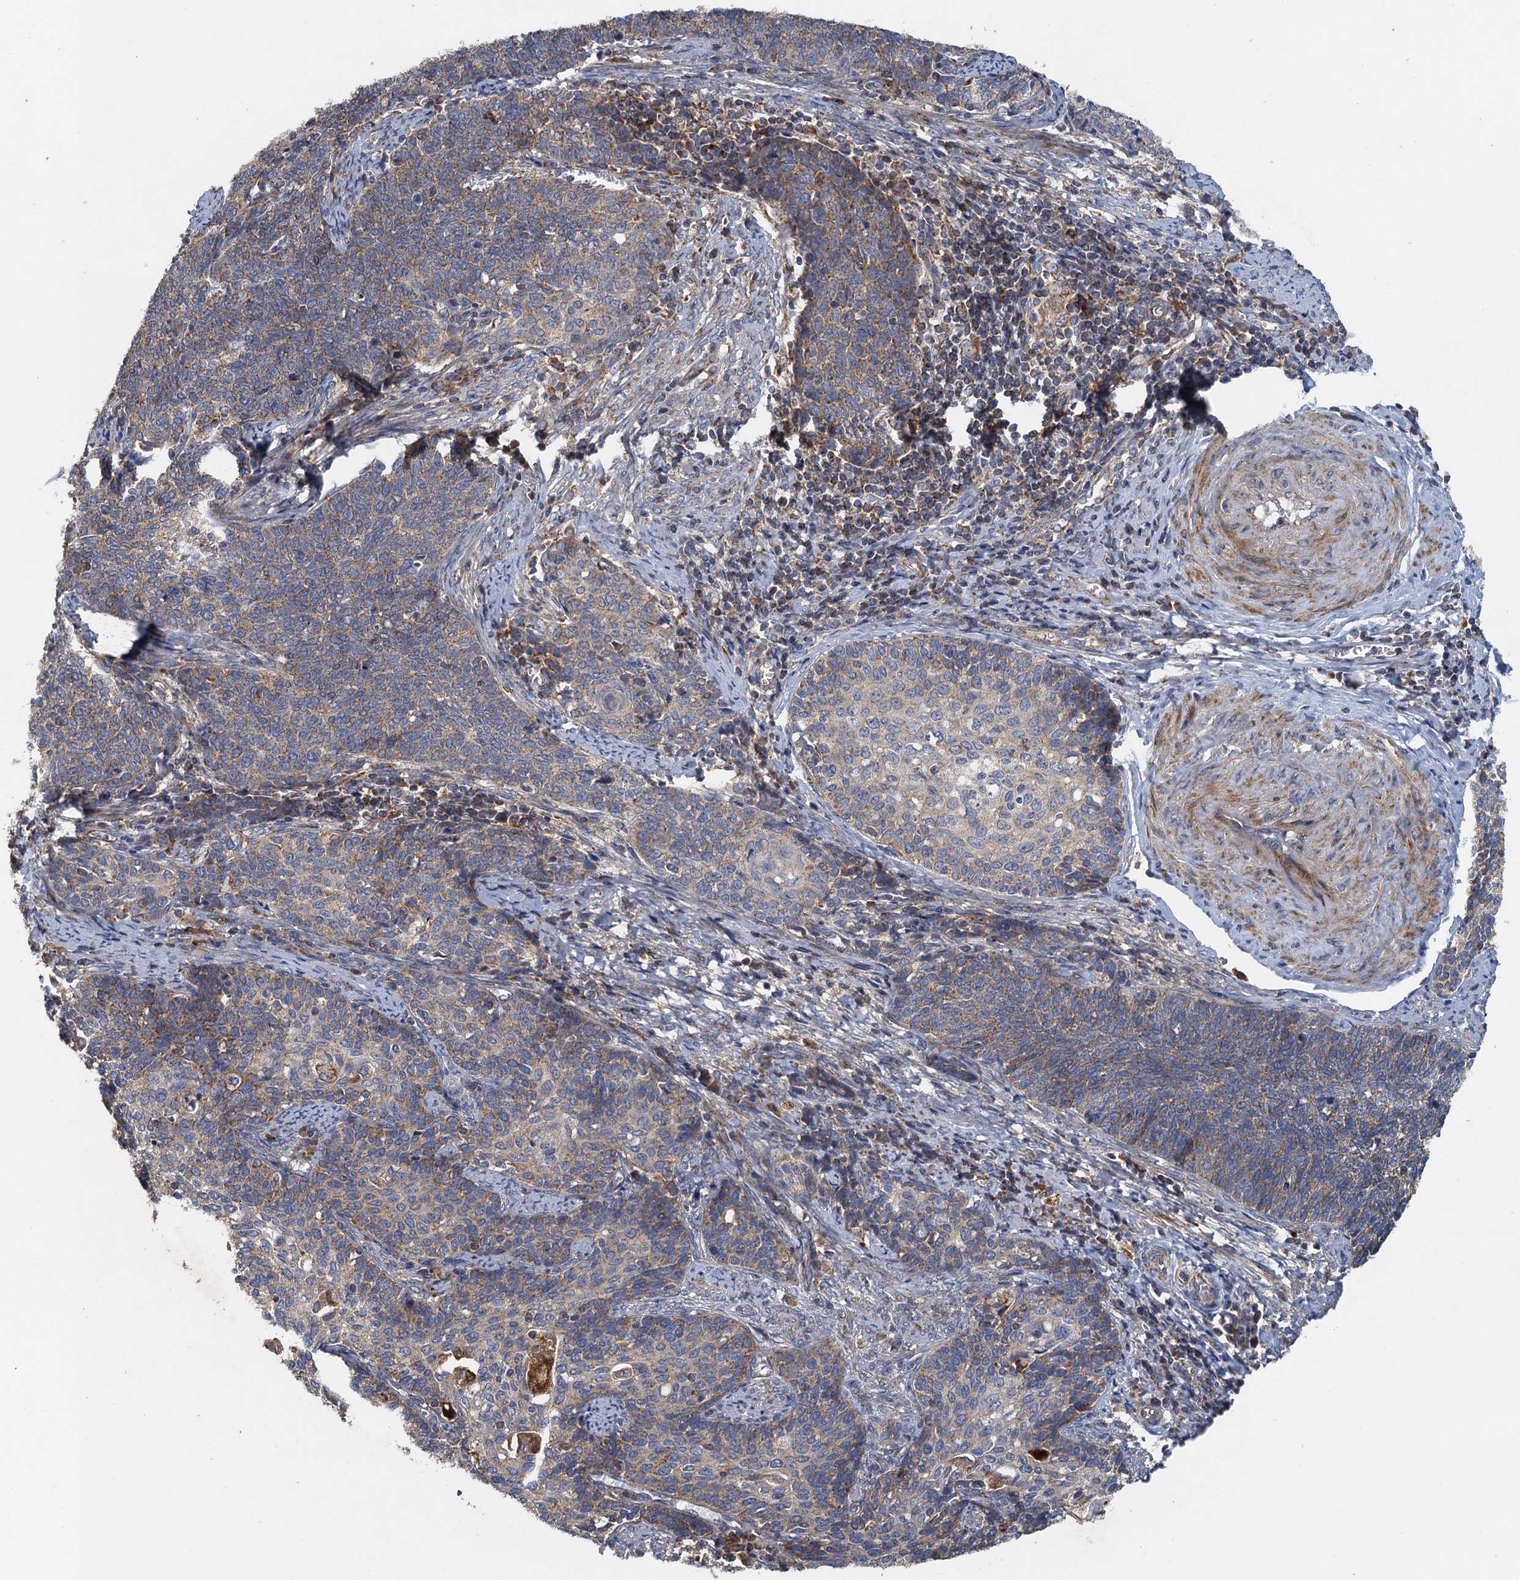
{"staining": {"intensity": "weak", "quantity": "25%-75%", "location": "cytoplasmic/membranous"}, "tissue": "cervical cancer", "cell_type": "Tumor cells", "image_type": "cancer", "snomed": [{"axis": "morphology", "description": "Squamous cell carcinoma, NOS"}, {"axis": "topography", "description": "Cervix"}], "caption": "Immunohistochemical staining of human cervical cancer (squamous cell carcinoma) displays low levels of weak cytoplasmic/membranous protein staining in approximately 25%-75% of tumor cells. The protein is stained brown, and the nuclei are stained in blue (DAB (3,3'-diaminobenzidine) IHC with brightfield microscopy, high magnification).", "gene": "BCS1L", "patient": {"sex": "female", "age": 39}}